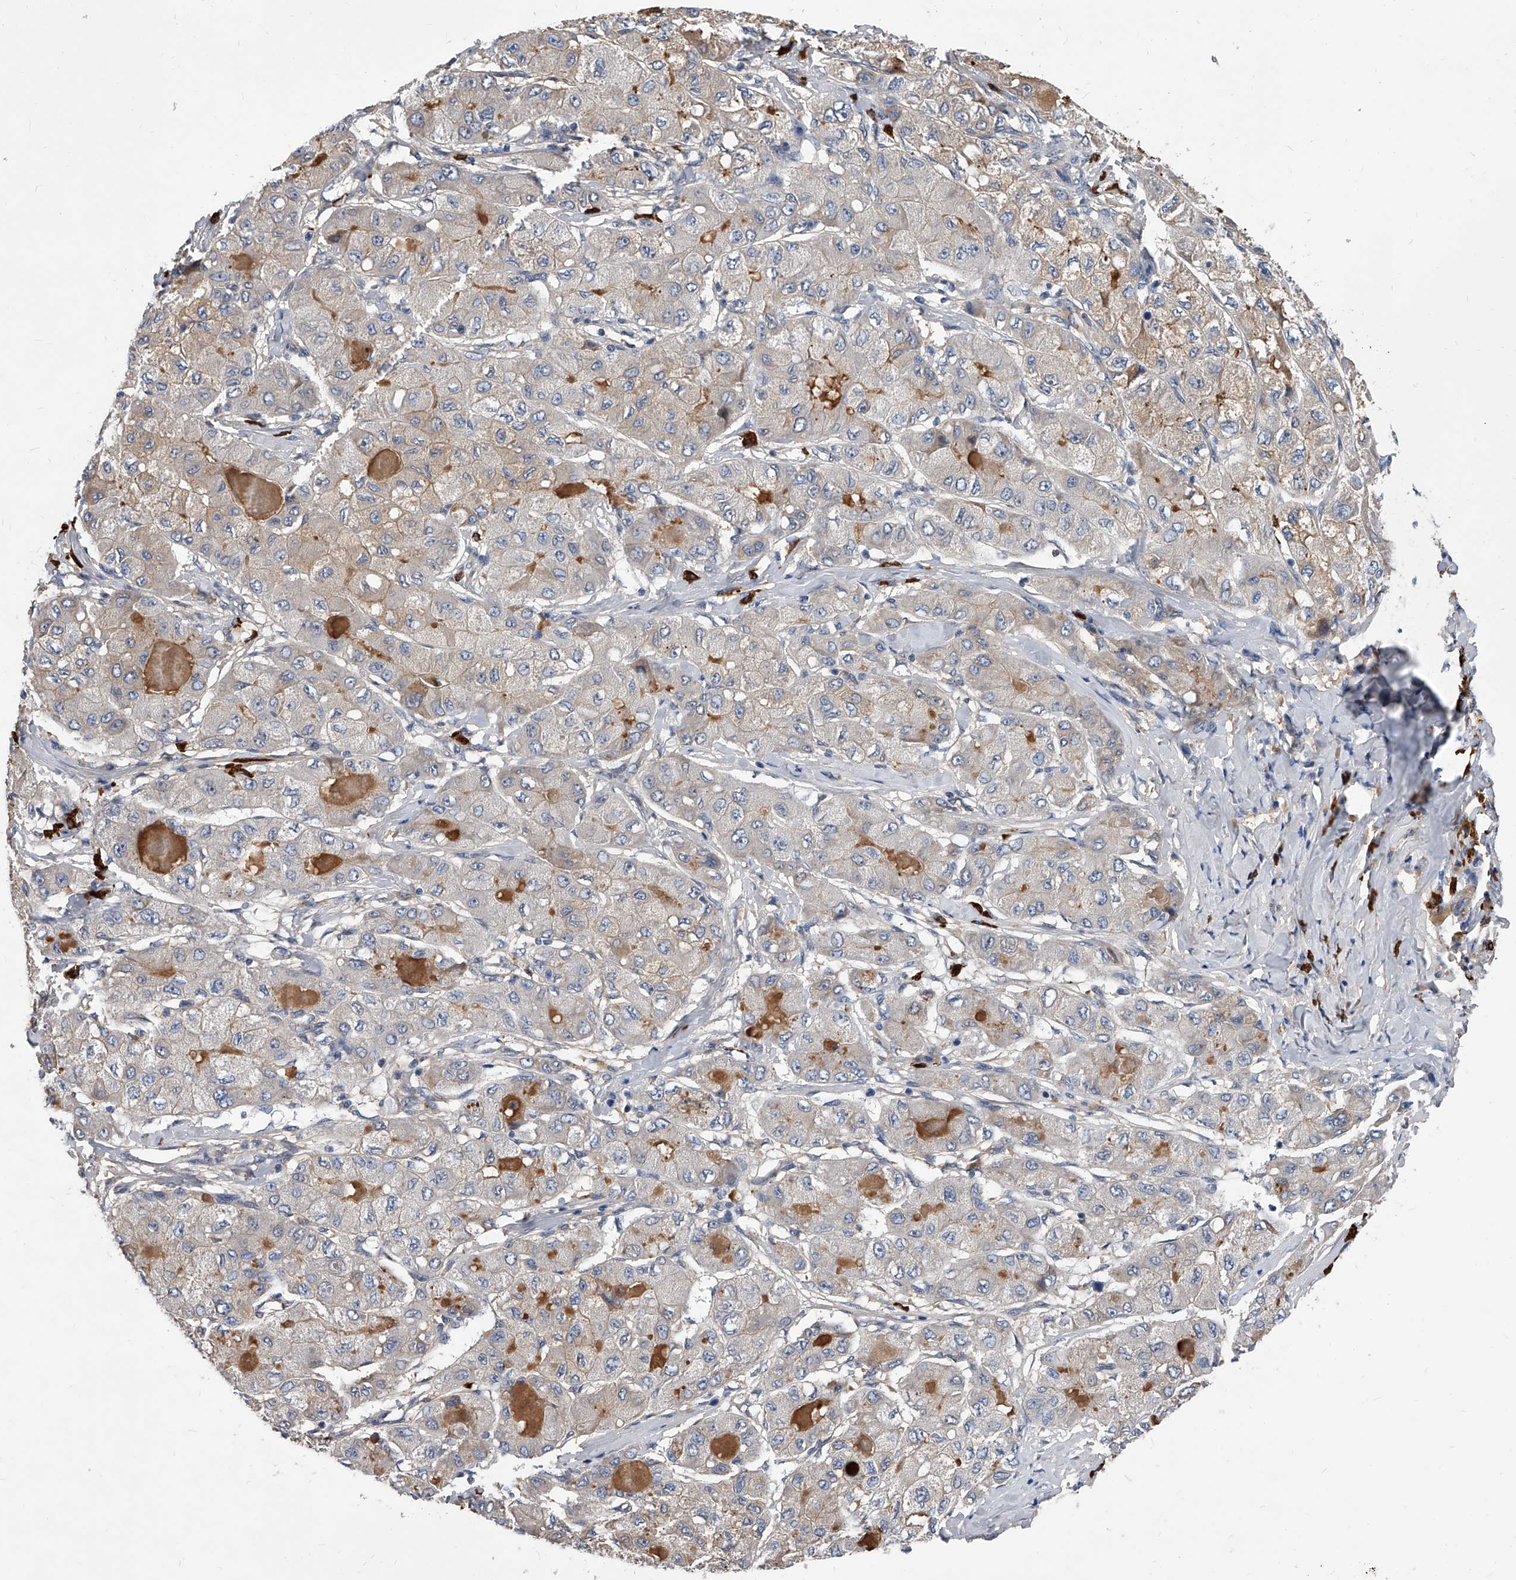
{"staining": {"intensity": "weak", "quantity": "<25%", "location": "cytoplasmic/membranous"}, "tissue": "liver cancer", "cell_type": "Tumor cells", "image_type": "cancer", "snomed": [{"axis": "morphology", "description": "Carcinoma, Hepatocellular, NOS"}, {"axis": "topography", "description": "Liver"}], "caption": "High power microscopy histopathology image of an immunohistochemistry photomicrograph of liver hepatocellular carcinoma, revealing no significant positivity in tumor cells.", "gene": "ZNF25", "patient": {"sex": "male", "age": 80}}